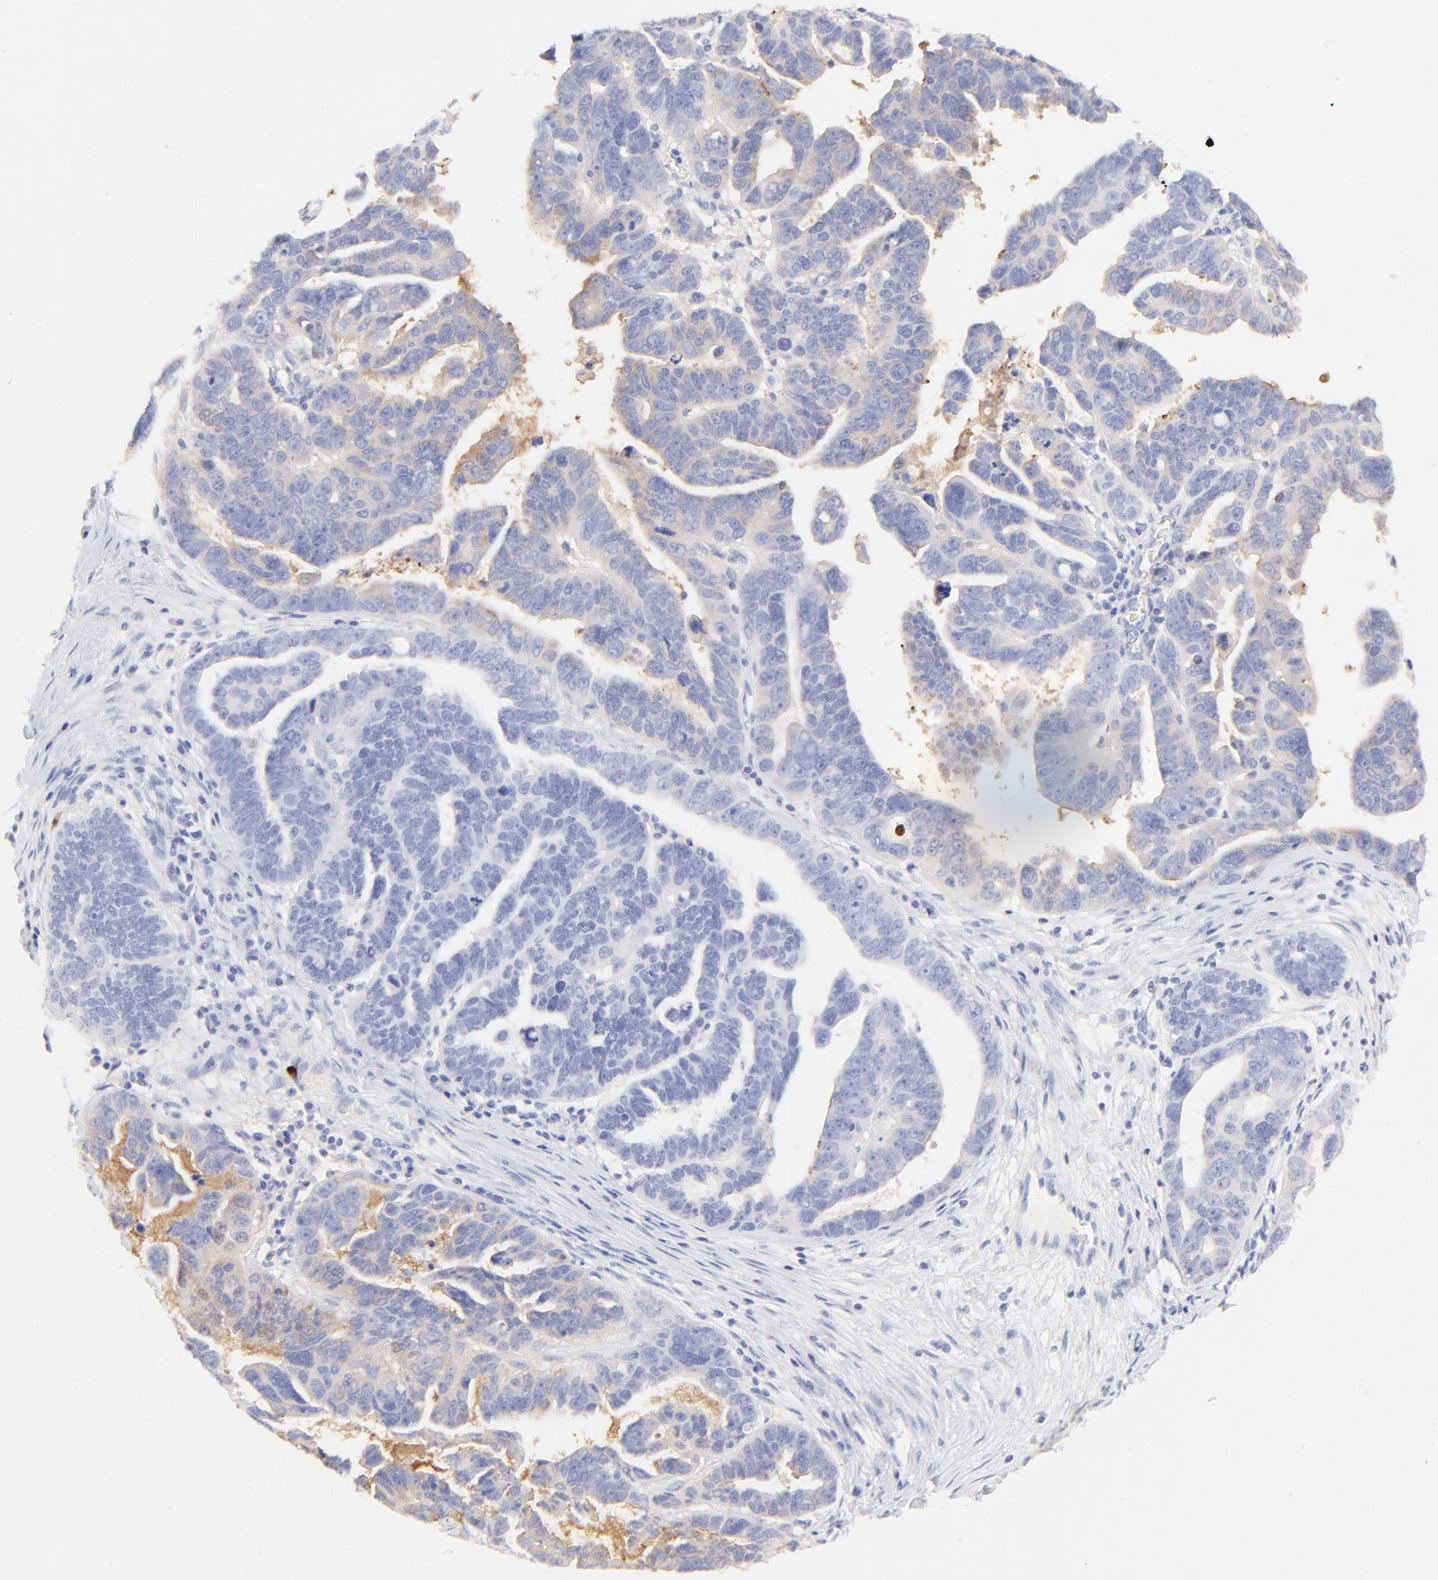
{"staining": {"intensity": "negative", "quantity": "none", "location": "none"}, "tissue": "ovarian cancer", "cell_type": "Tumor cells", "image_type": "cancer", "snomed": [{"axis": "morphology", "description": "Carcinoma, endometroid"}, {"axis": "morphology", "description": "Cystadenocarcinoma, serous, NOS"}, {"axis": "topography", "description": "Ovary"}], "caption": "This photomicrograph is of ovarian cancer (serous cystadenocarcinoma) stained with immunohistochemistry to label a protein in brown with the nuclei are counter-stained blue. There is no staining in tumor cells.", "gene": "S100A12", "patient": {"sex": "female", "age": 45}}